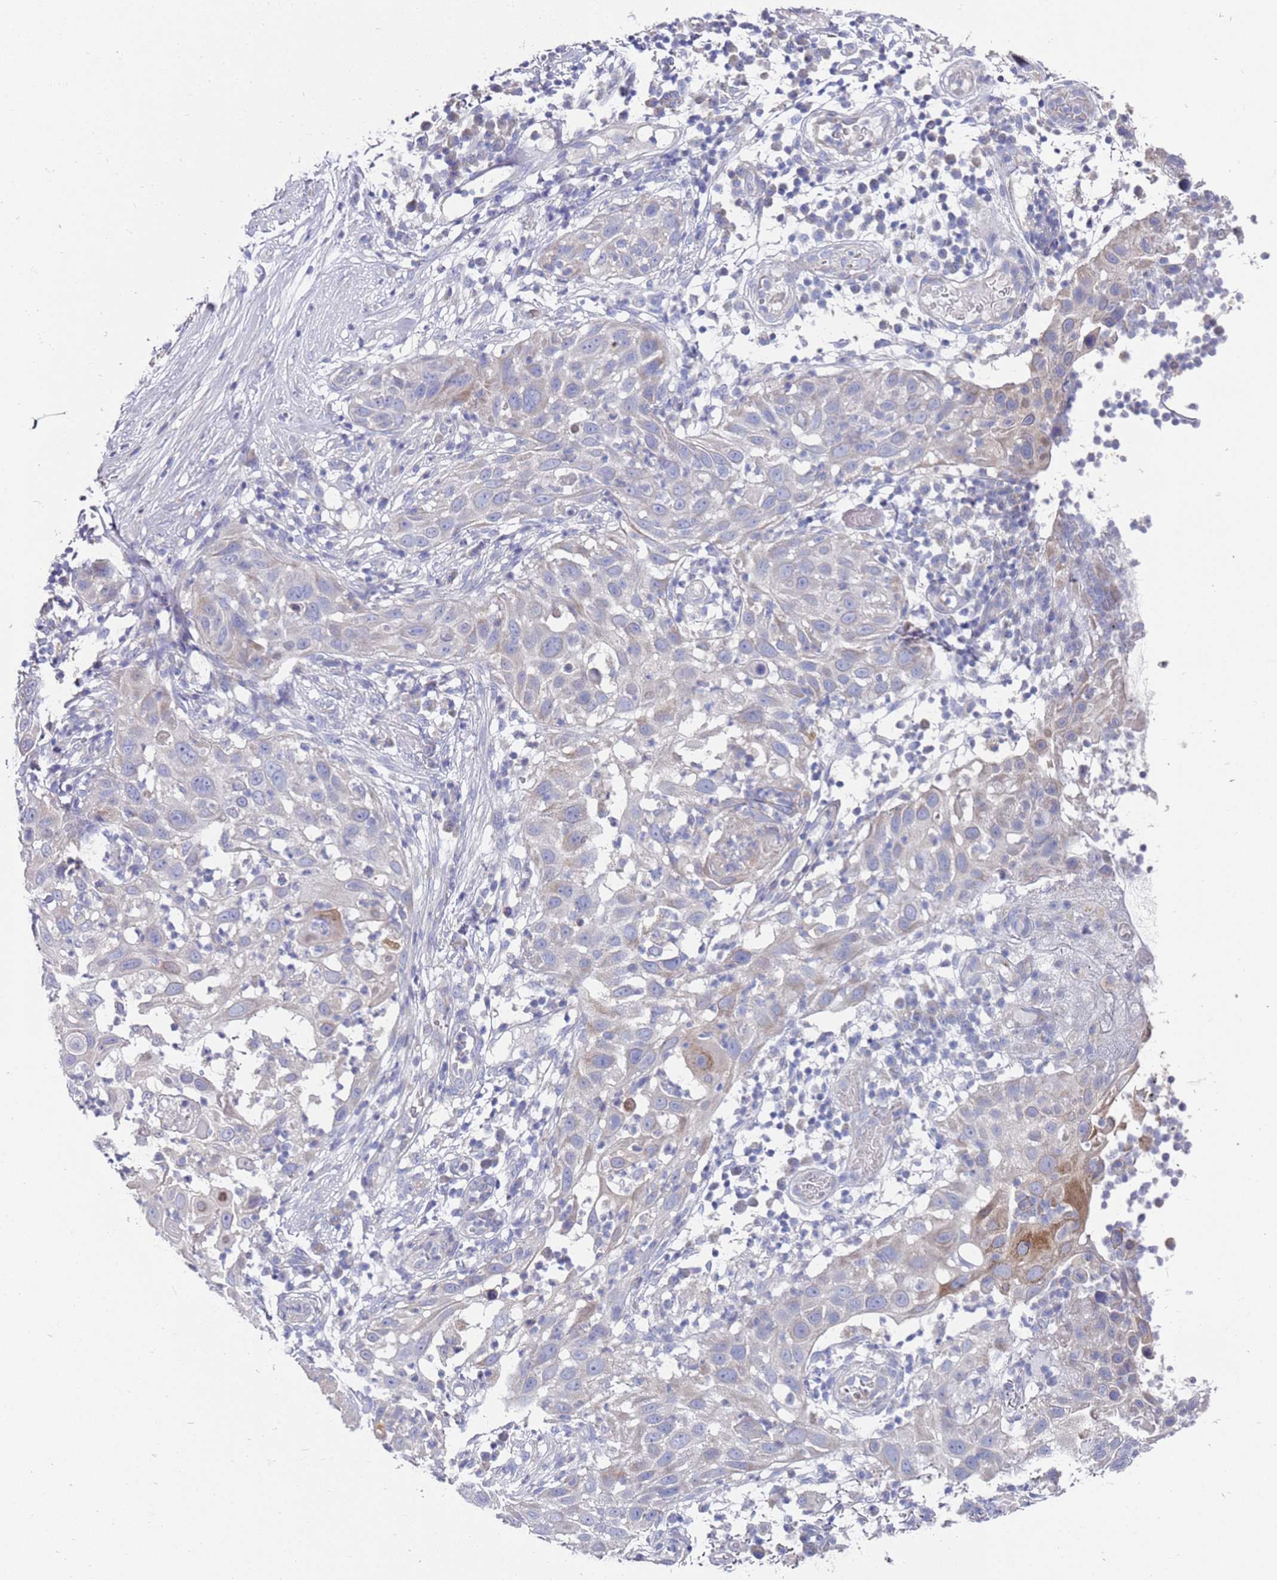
{"staining": {"intensity": "negative", "quantity": "none", "location": "none"}, "tissue": "skin cancer", "cell_type": "Tumor cells", "image_type": "cancer", "snomed": [{"axis": "morphology", "description": "Squamous cell carcinoma, NOS"}, {"axis": "topography", "description": "Skin"}], "caption": "An IHC photomicrograph of skin cancer (squamous cell carcinoma) is shown. There is no staining in tumor cells of skin cancer (squamous cell carcinoma). The staining was performed using DAB (3,3'-diaminobenzidine) to visualize the protein expression in brown, while the nuclei were stained in blue with hematoxylin (Magnification: 20x).", "gene": "SCAPER", "patient": {"sex": "female", "age": 44}}